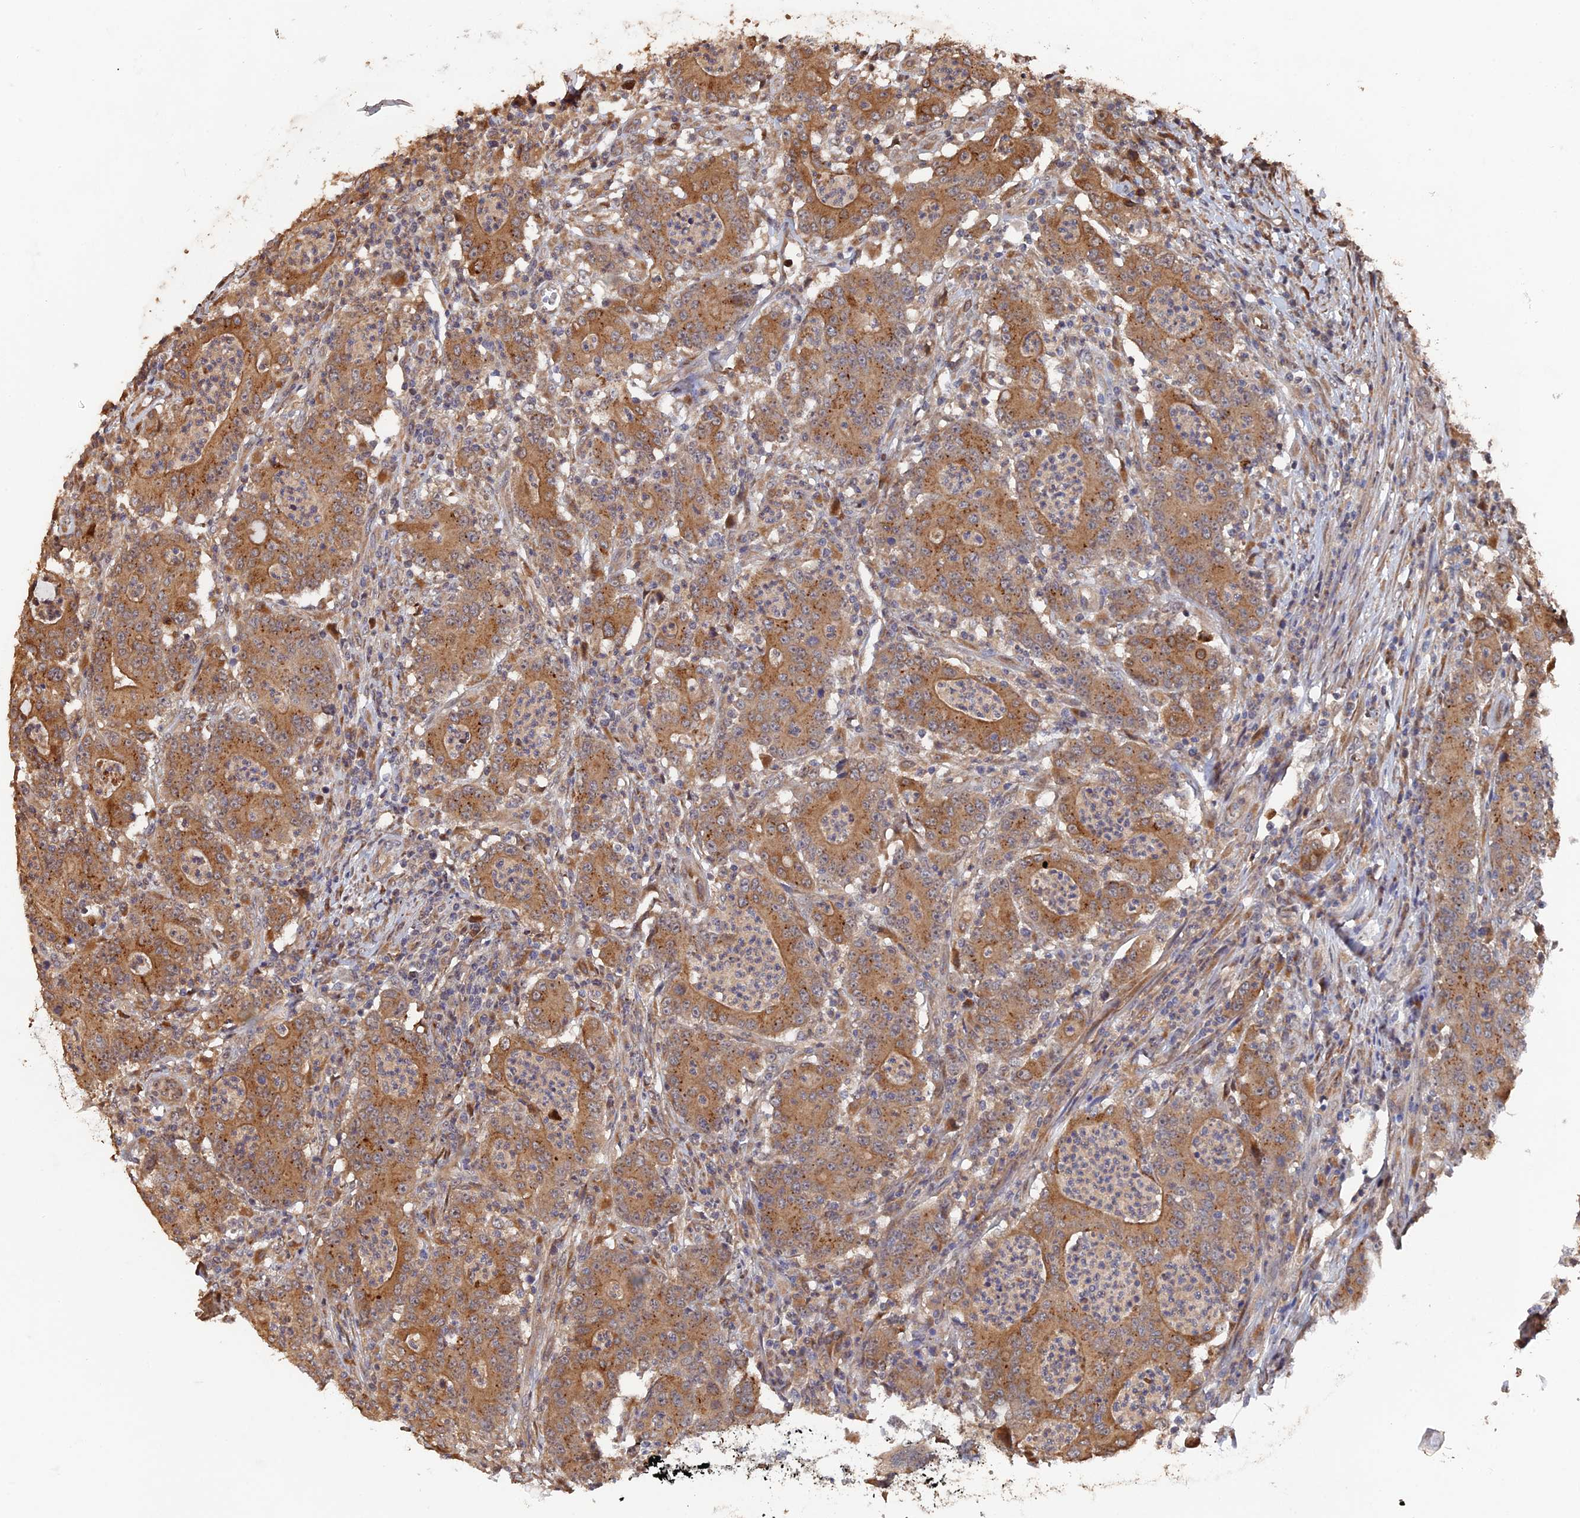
{"staining": {"intensity": "moderate", "quantity": ">75%", "location": "cytoplasmic/membranous"}, "tissue": "colorectal cancer", "cell_type": "Tumor cells", "image_type": "cancer", "snomed": [{"axis": "morphology", "description": "Adenocarcinoma, NOS"}, {"axis": "topography", "description": "Colon"}], "caption": "A brown stain shows moderate cytoplasmic/membranous positivity of a protein in human colorectal cancer (adenocarcinoma) tumor cells.", "gene": "VPS37C", "patient": {"sex": "male", "age": 83}}